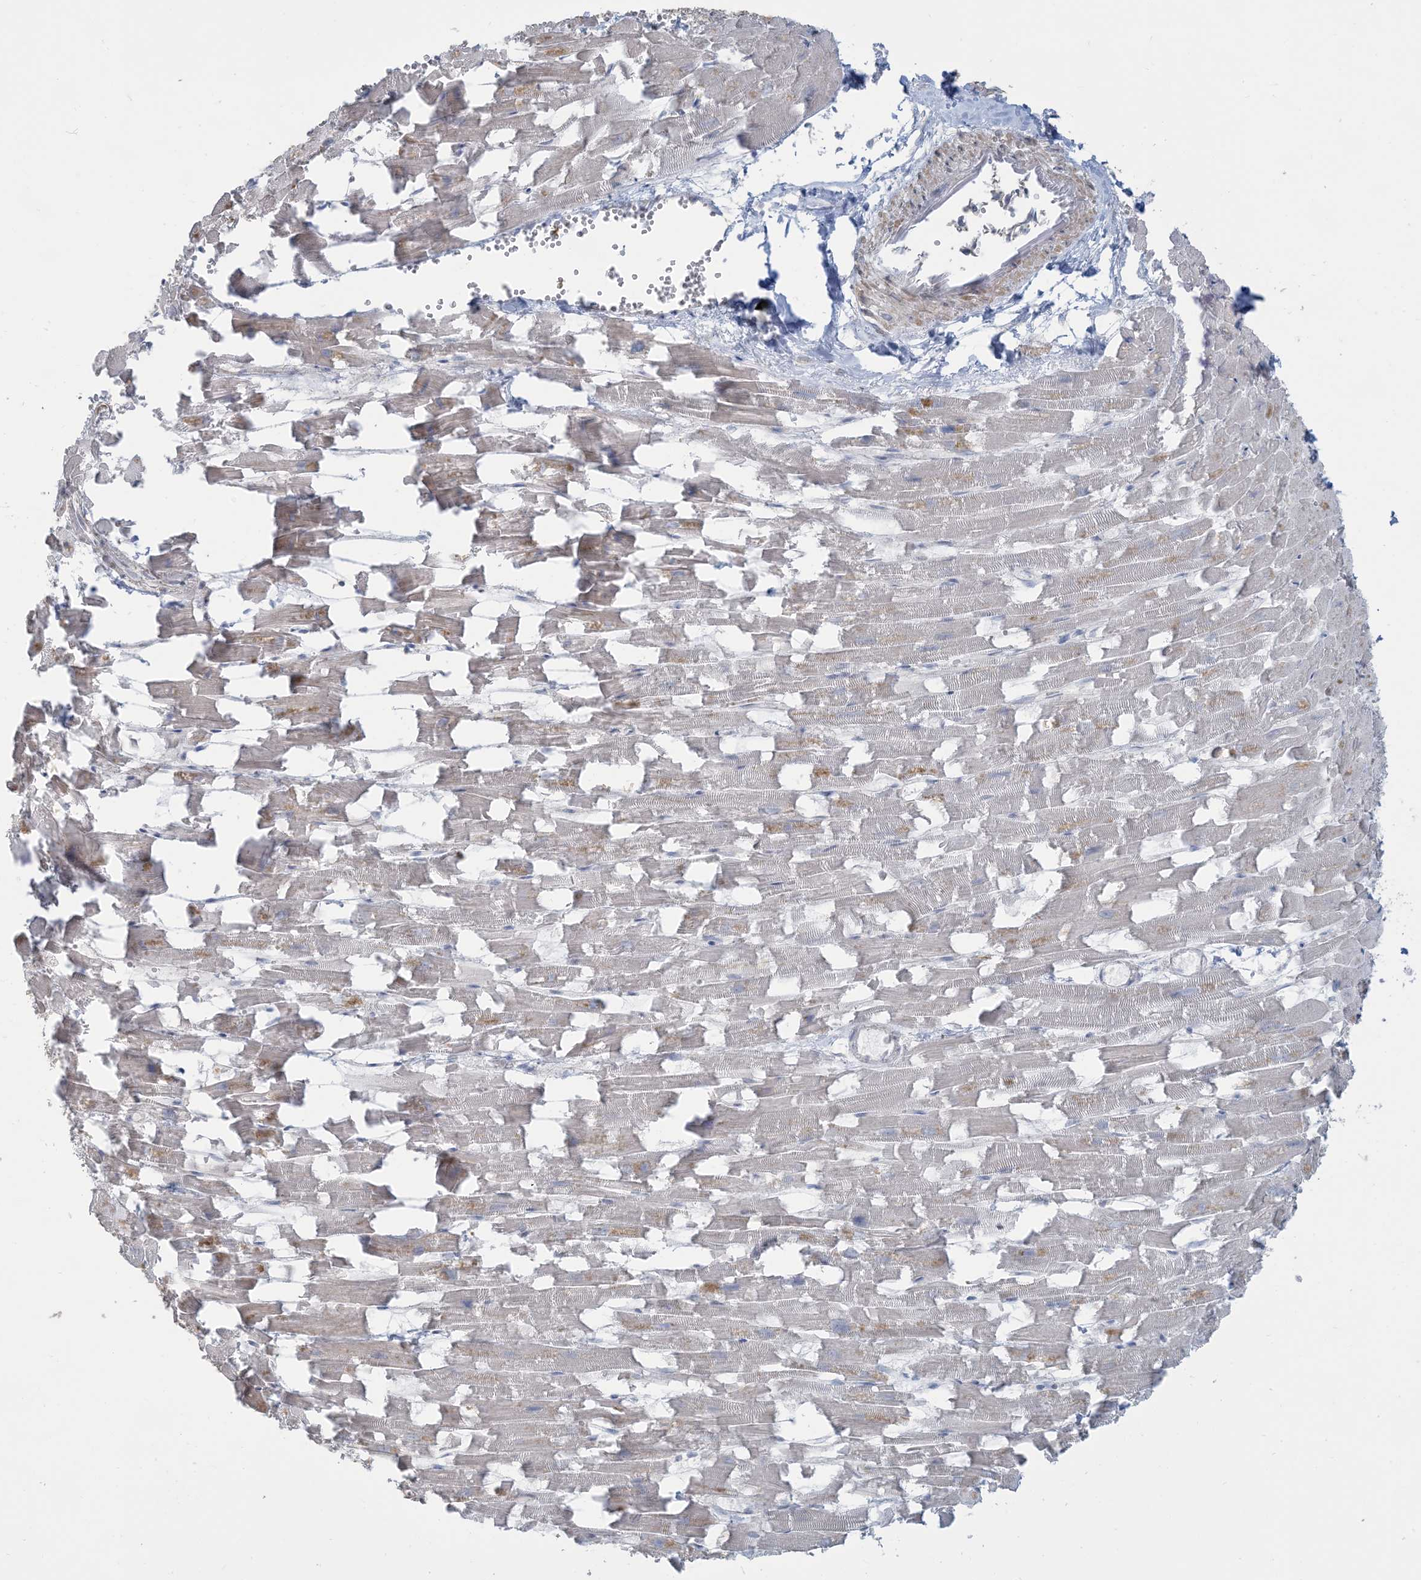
{"staining": {"intensity": "weak", "quantity": "<25%", "location": "cytoplasmic/membranous"}, "tissue": "heart muscle", "cell_type": "Cardiomyocytes", "image_type": "normal", "snomed": [{"axis": "morphology", "description": "Normal tissue, NOS"}, {"axis": "topography", "description": "Heart"}], "caption": "Cardiomyocytes show no significant positivity in normal heart muscle. (Stains: DAB immunohistochemistry with hematoxylin counter stain, Microscopy: brightfield microscopy at high magnification).", "gene": "NPHS2", "patient": {"sex": "female", "age": 64}}